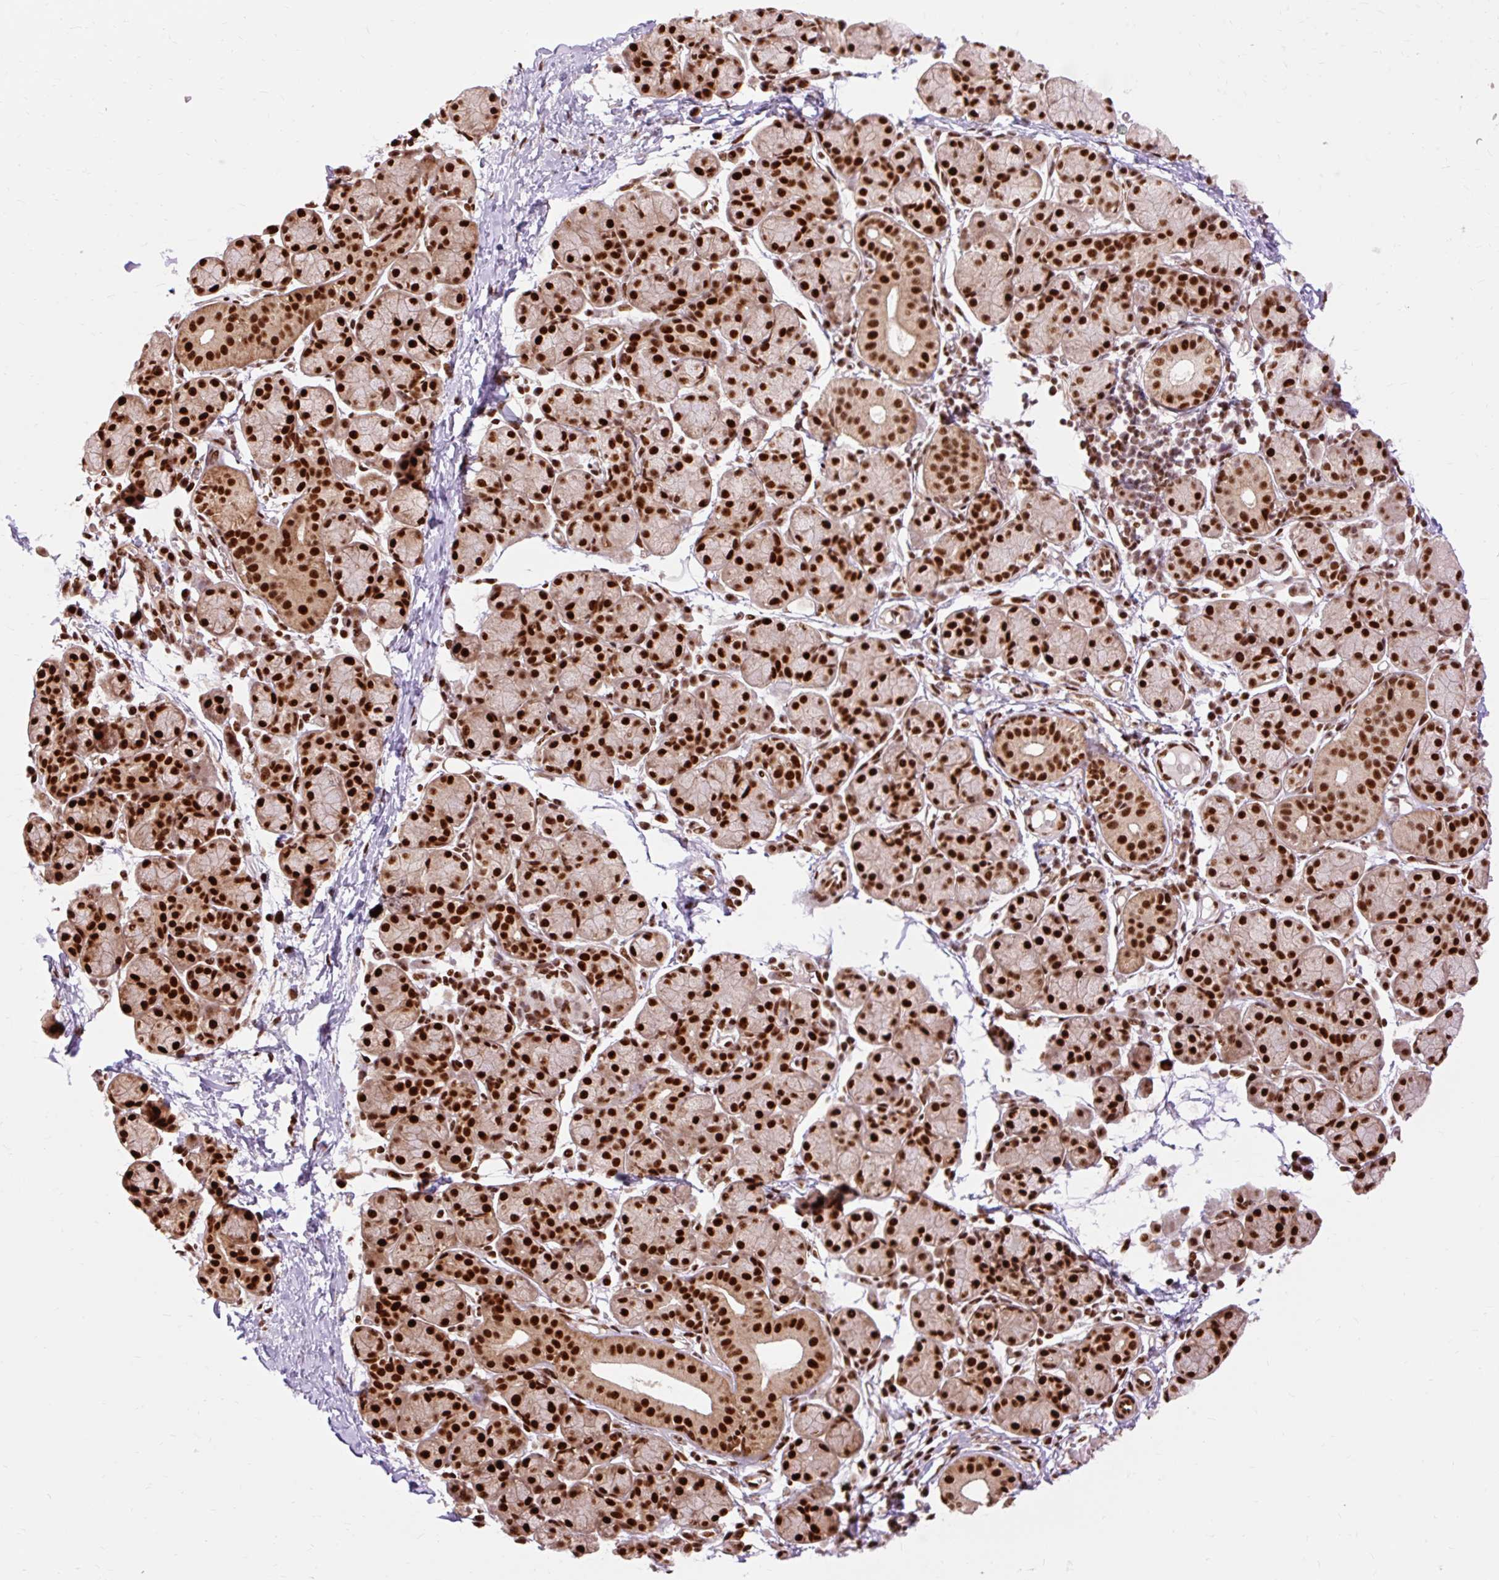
{"staining": {"intensity": "strong", "quantity": ">75%", "location": "nuclear"}, "tissue": "salivary gland", "cell_type": "Glandular cells", "image_type": "normal", "snomed": [{"axis": "morphology", "description": "Normal tissue, NOS"}, {"axis": "morphology", "description": "Inflammation, NOS"}, {"axis": "topography", "description": "Lymph node"}, {"axis": "topography", "description": "Salivary gland"}], "caption": "IHC histopathology image of benign salivary gland stained for a protein (brown), which shows high levels of strong nuclear positivity in approximately >75% of glandular cells.", "gene": "MECOM", "patient": {"sex": "male", "age": 3}}